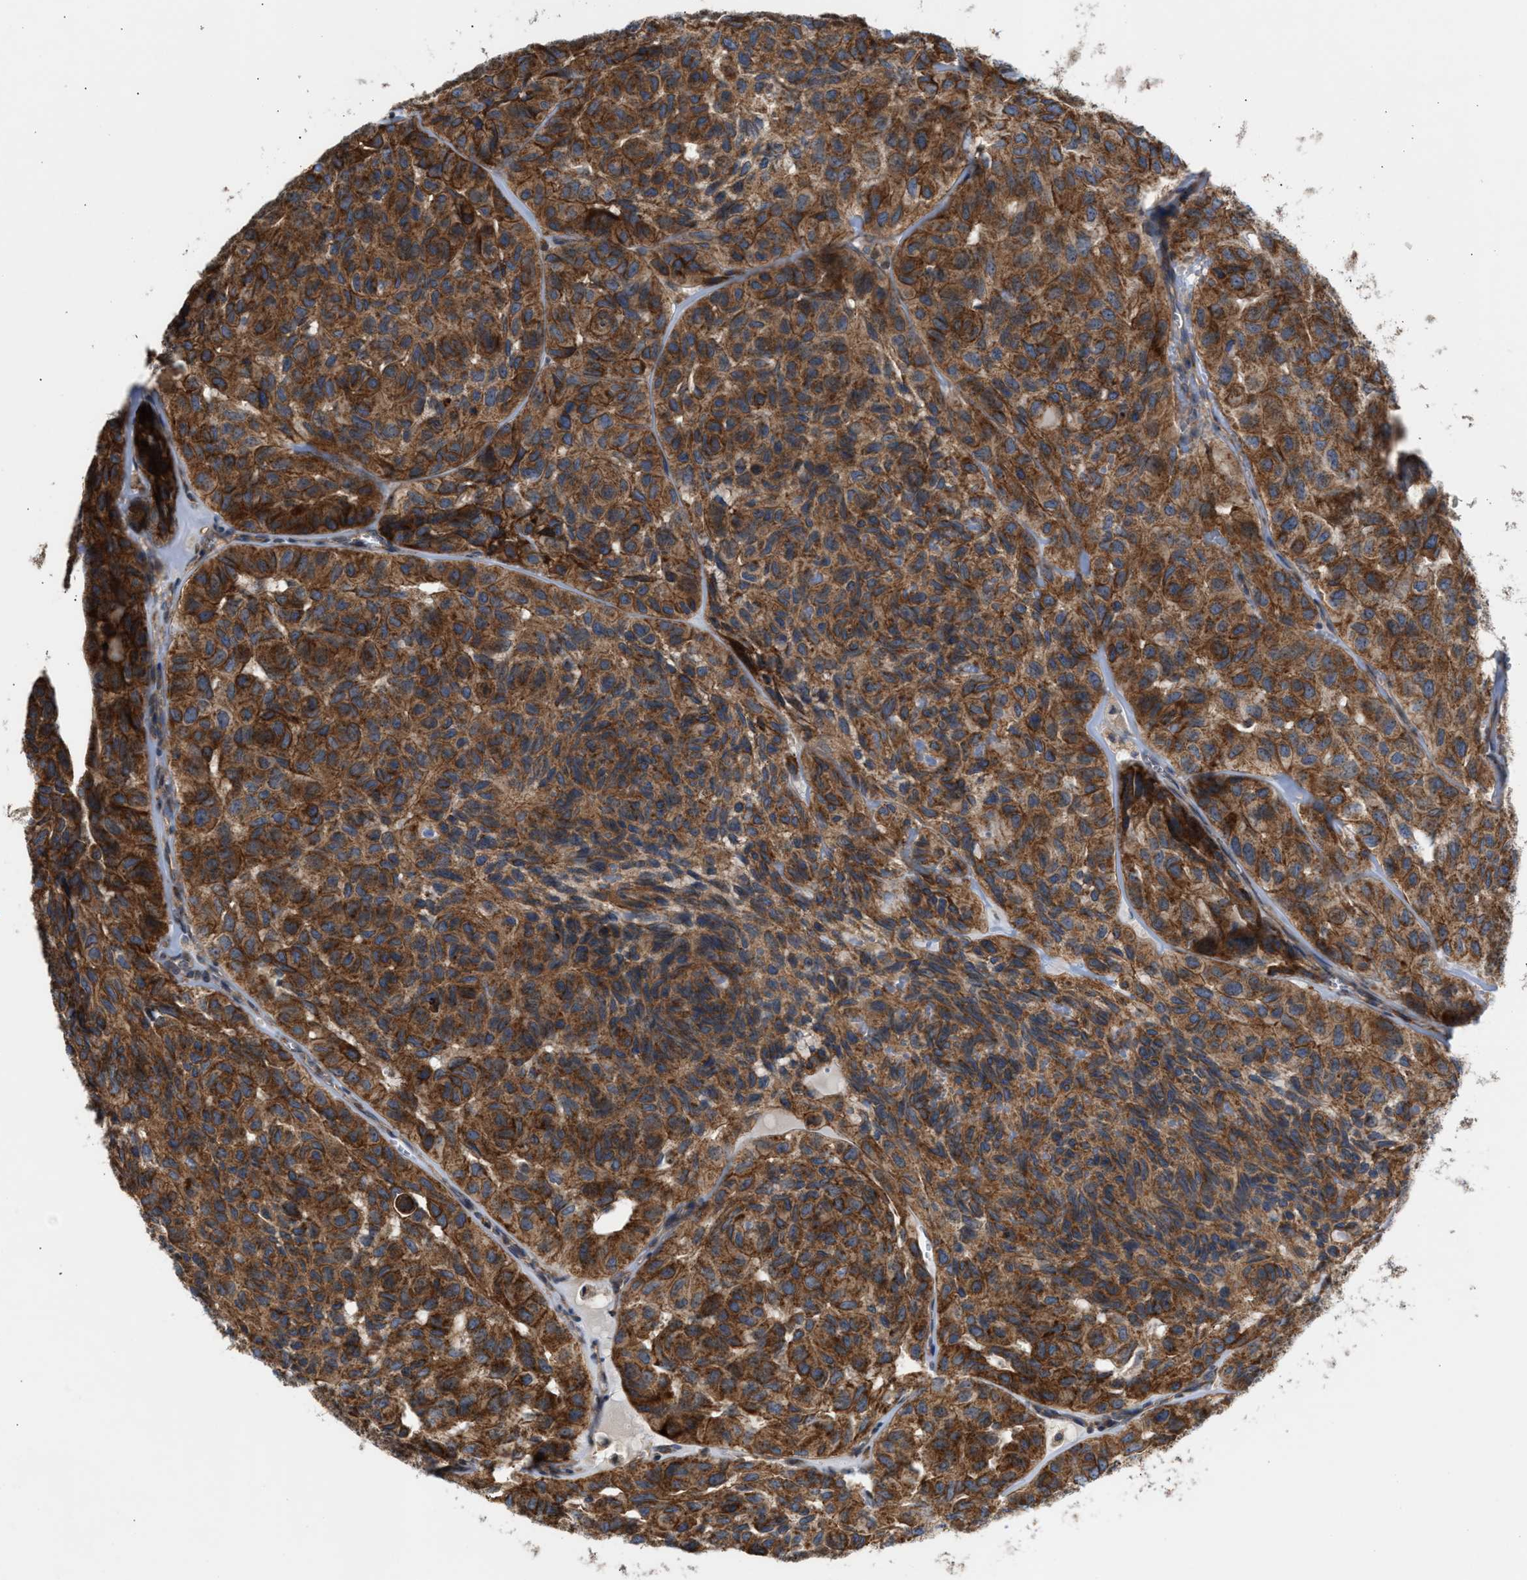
{"staining": {"intensity": "moderate", "quantity": ">75%", "location": "cytoplasmic/membranous"}, "tissue": "head and neck cancer", "cell_type": "Tumor cells", "image_type": "cancer", "snomed": [{"axis": "morphology", "description": "Adenocarcinoma, NOS"}, {"axis": "topography", "description": "Salivary gland, NOS"}, {"axis": "topography", "description": "Head-Neck"}], "caption": "Head and neck cancer stained with DAB immunohistochemistry exhibits medium levels of moderate cytoplasmic/membranous staining in about >75% of tumor cells.", "gene": "OXSM", "patient": {"sex": "female", "age": 76}}